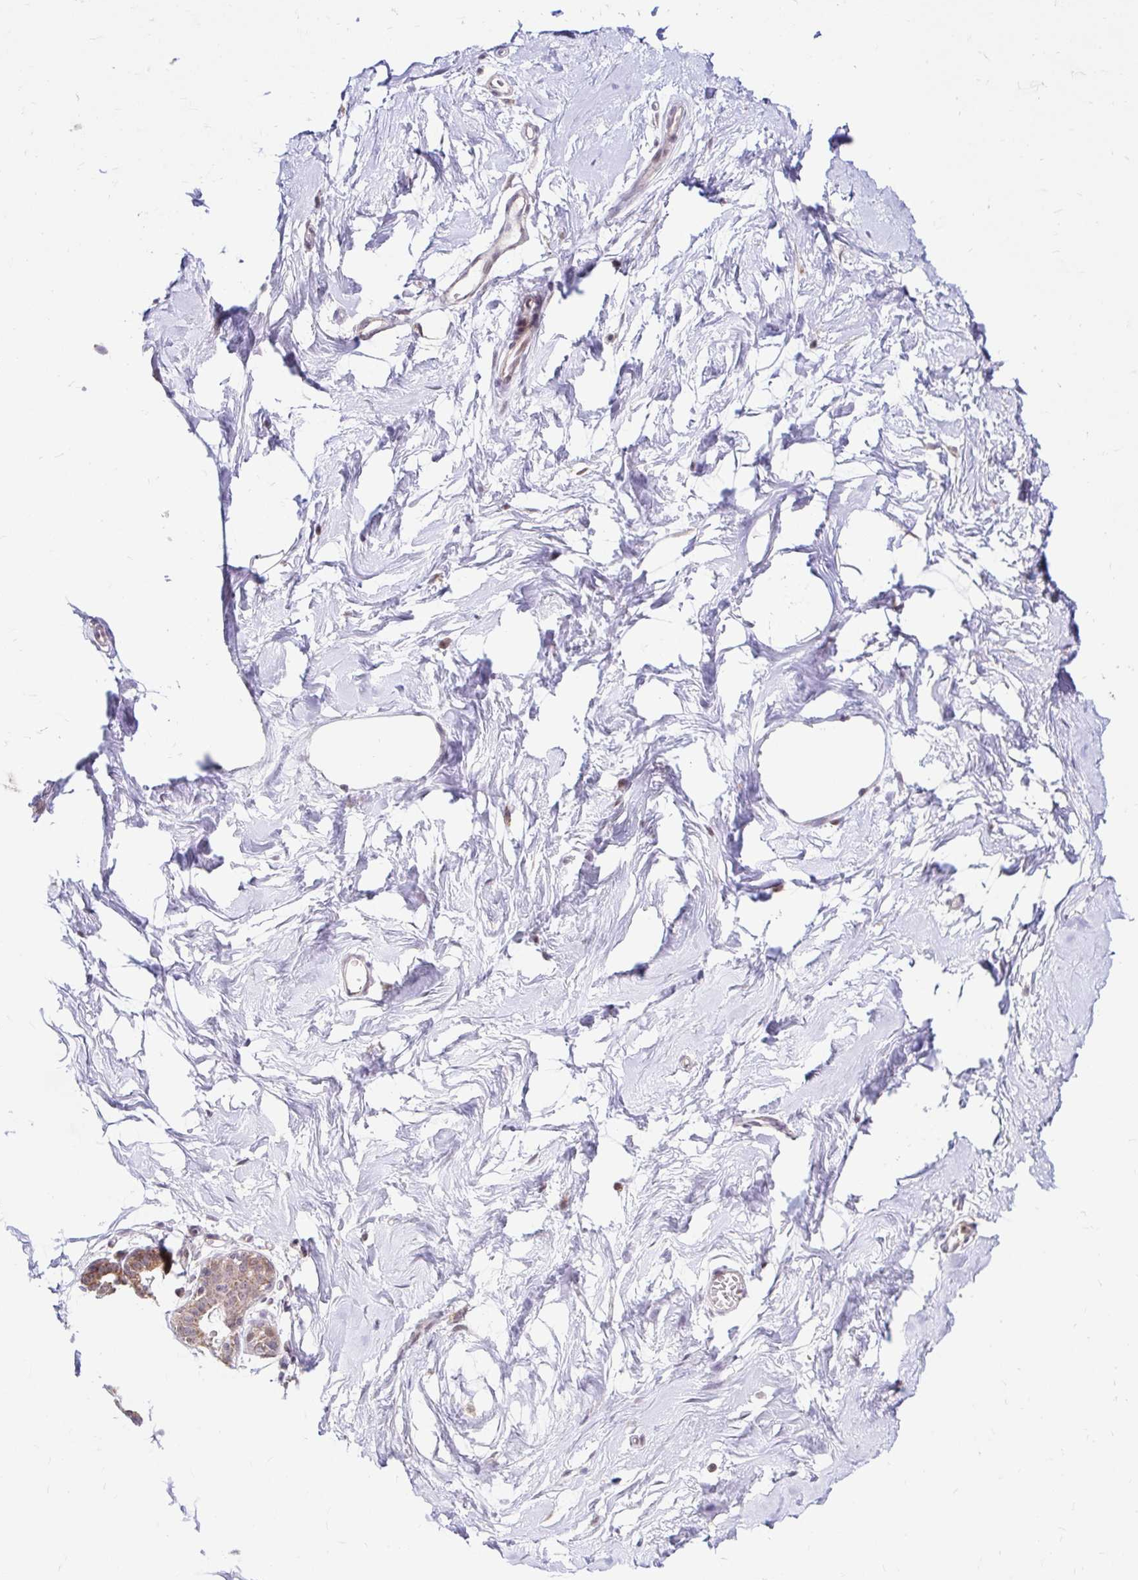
{"staining": {"intensity": "negative", "quantity": "none", "location": "none"}, "tissue": "breast", "cell_type": "Adipocytes", "image_type": "normal", "snomed": [{"axis": "morphology", "description": "Normal tissue, NOS"}, {"axis": "topography", "description": "Breast"}], "caption": "IHC histopathology image of normal breast: human breast stained with DAB reveals no significant protein expression in adipocytes.", "gene": "TIMM50", "patient": {"sex": "female", "age": 45}}